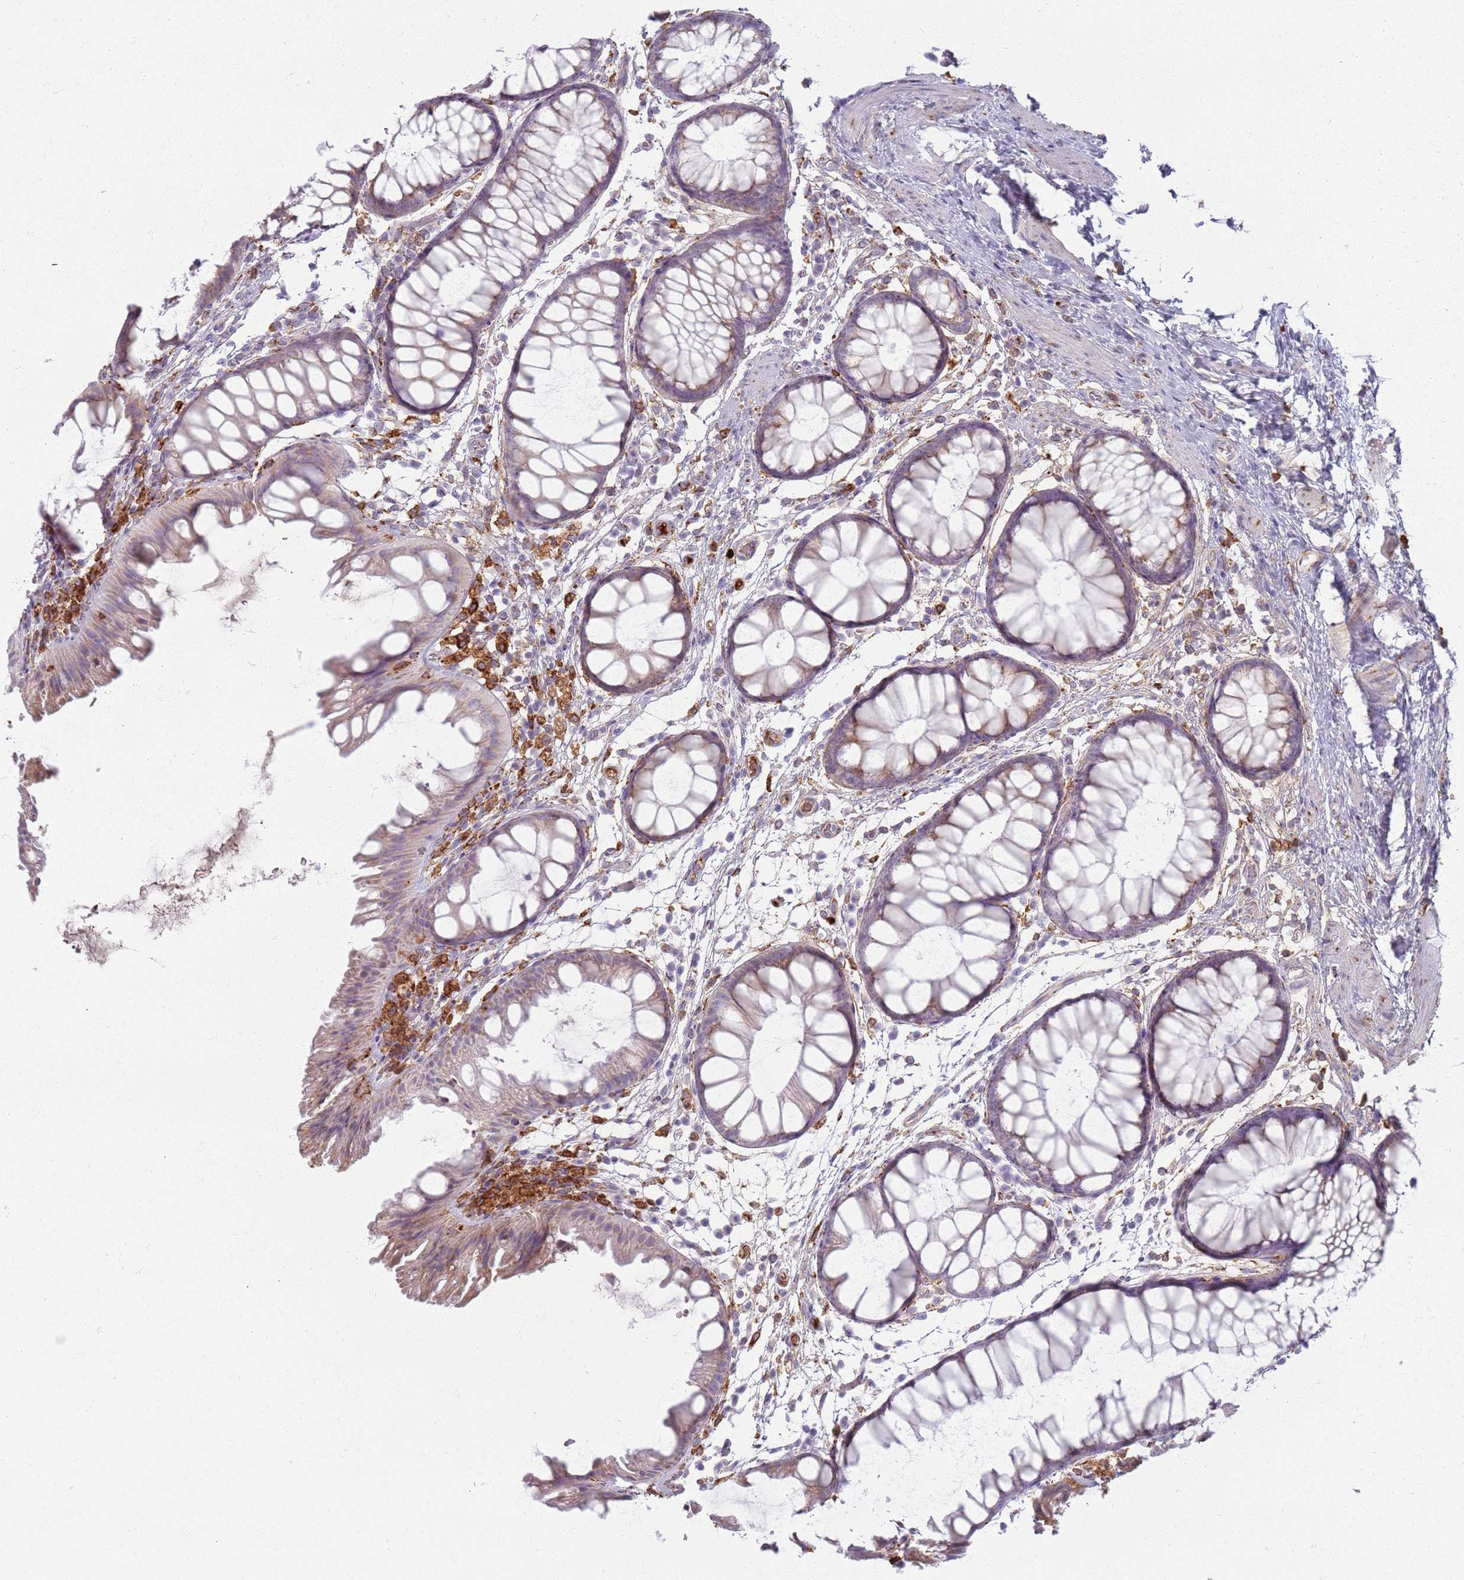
{"staining": {"intensity": "negative", "quantity": "none", "location": "none"}, "tissue": "colon", "cell_type": "Endothelial cells", "image_type": "normal", "snomed": [{"axis": "morphology", "description": "Normal tissue, NOS"}, {"axis": "topography", "description": "Colon"}], "caption": "Endothelial cells are negative for brown protein staining in unremarkable colon. (DAB immunohistochemistry, high magnification).", "gene": "COLGALT1", "patient": {"sex": "female", "age": 62}}